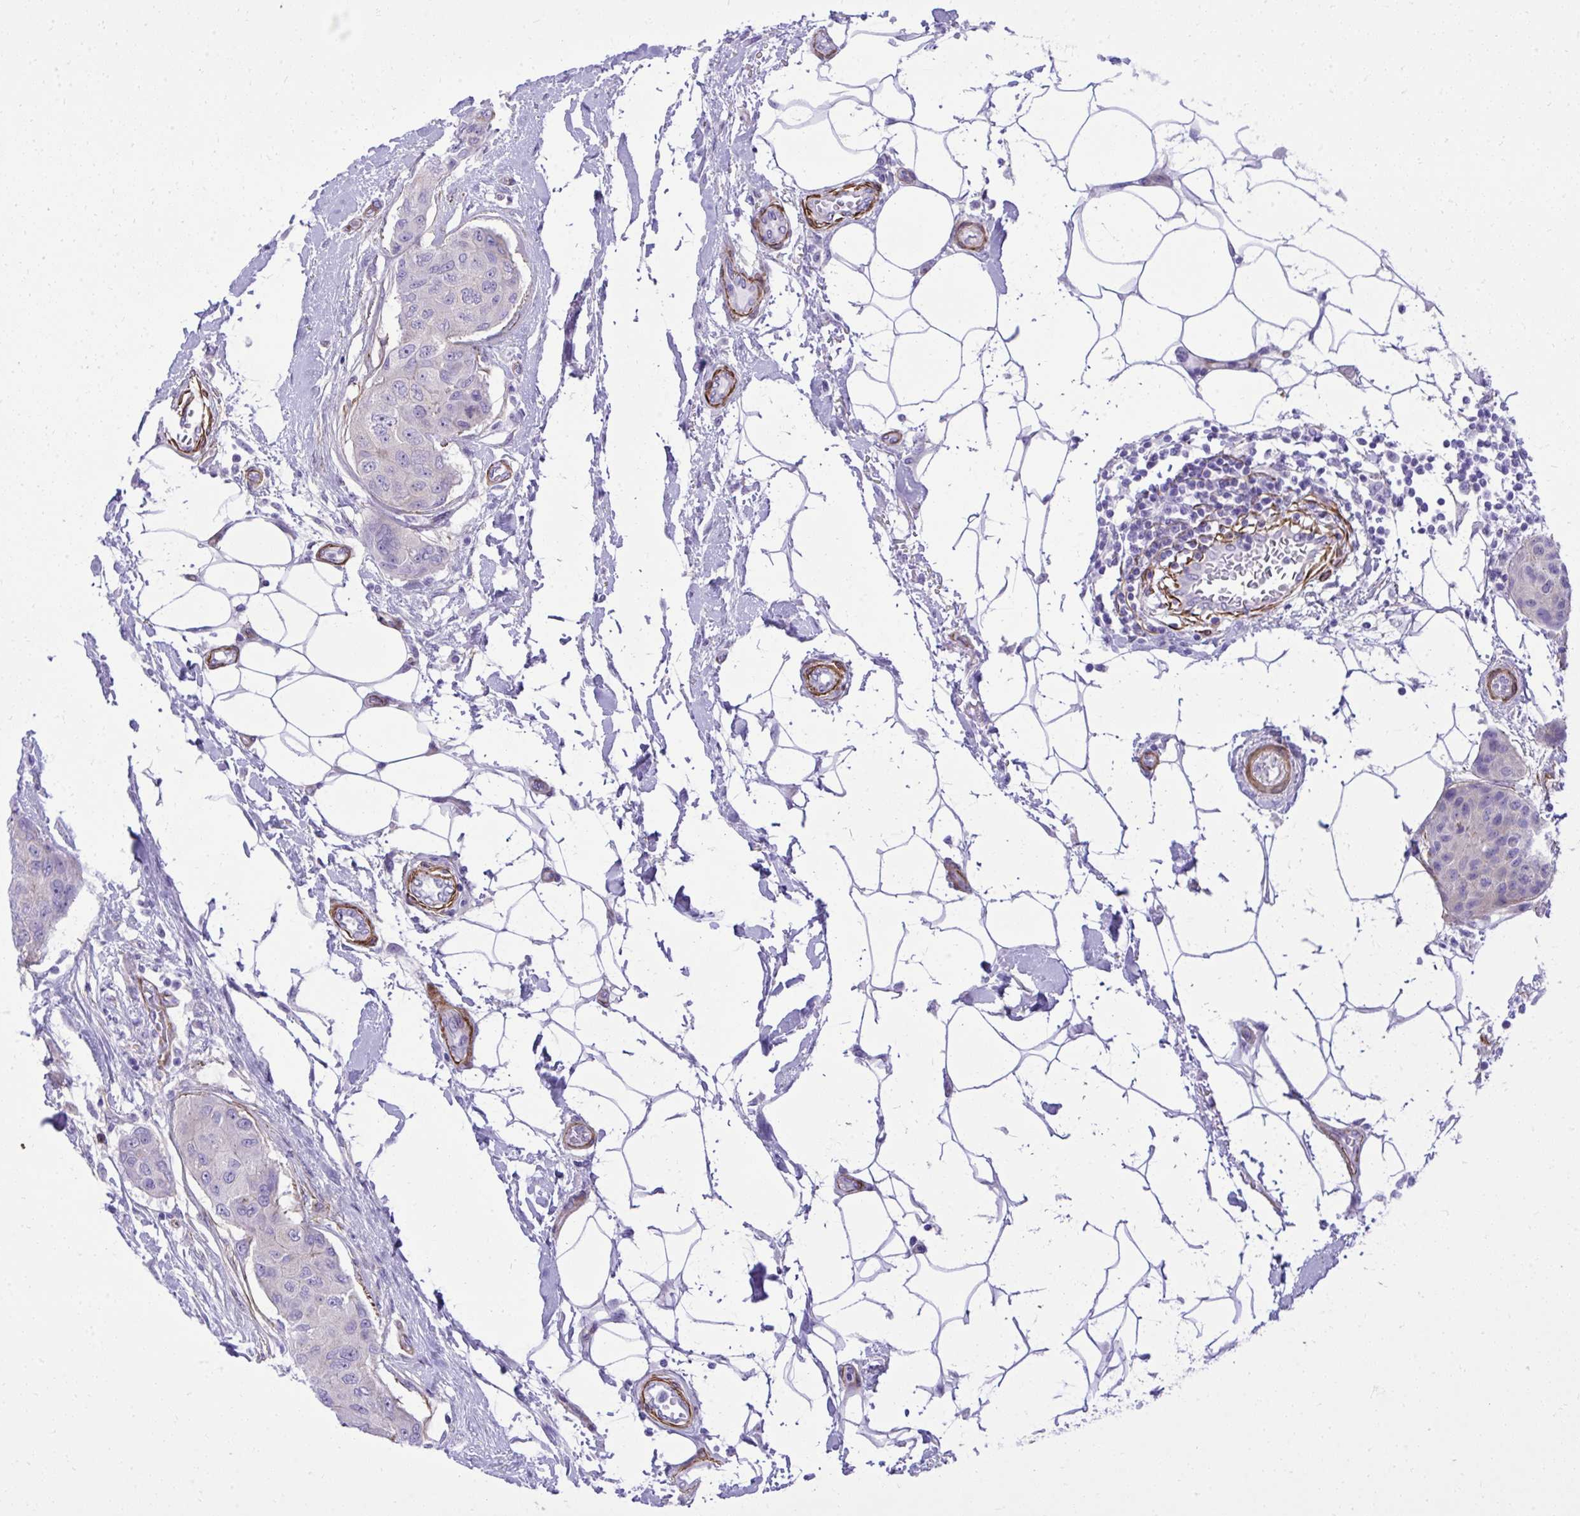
{"staining": {"intensity": "negative", "quantity": "none", "location": "none"}, "tissue": "breast cancer", "cell_type": "Tumor cells", "image_type": "cancer", "snomed": [{"axis": "morphology", "description": "Duct carcinoma"}, {"axis": "topography", "description": "Breast"}, {"axis": "topography", "description": "Lymph node"}], "caption": "A micrograph of human intraductal carcinoma (breast) is negative for staining in tumor cells. Nuclei are stained in blue.", "gene": "PITPNM3", "patient": {"sex": "female", "age": 80}}